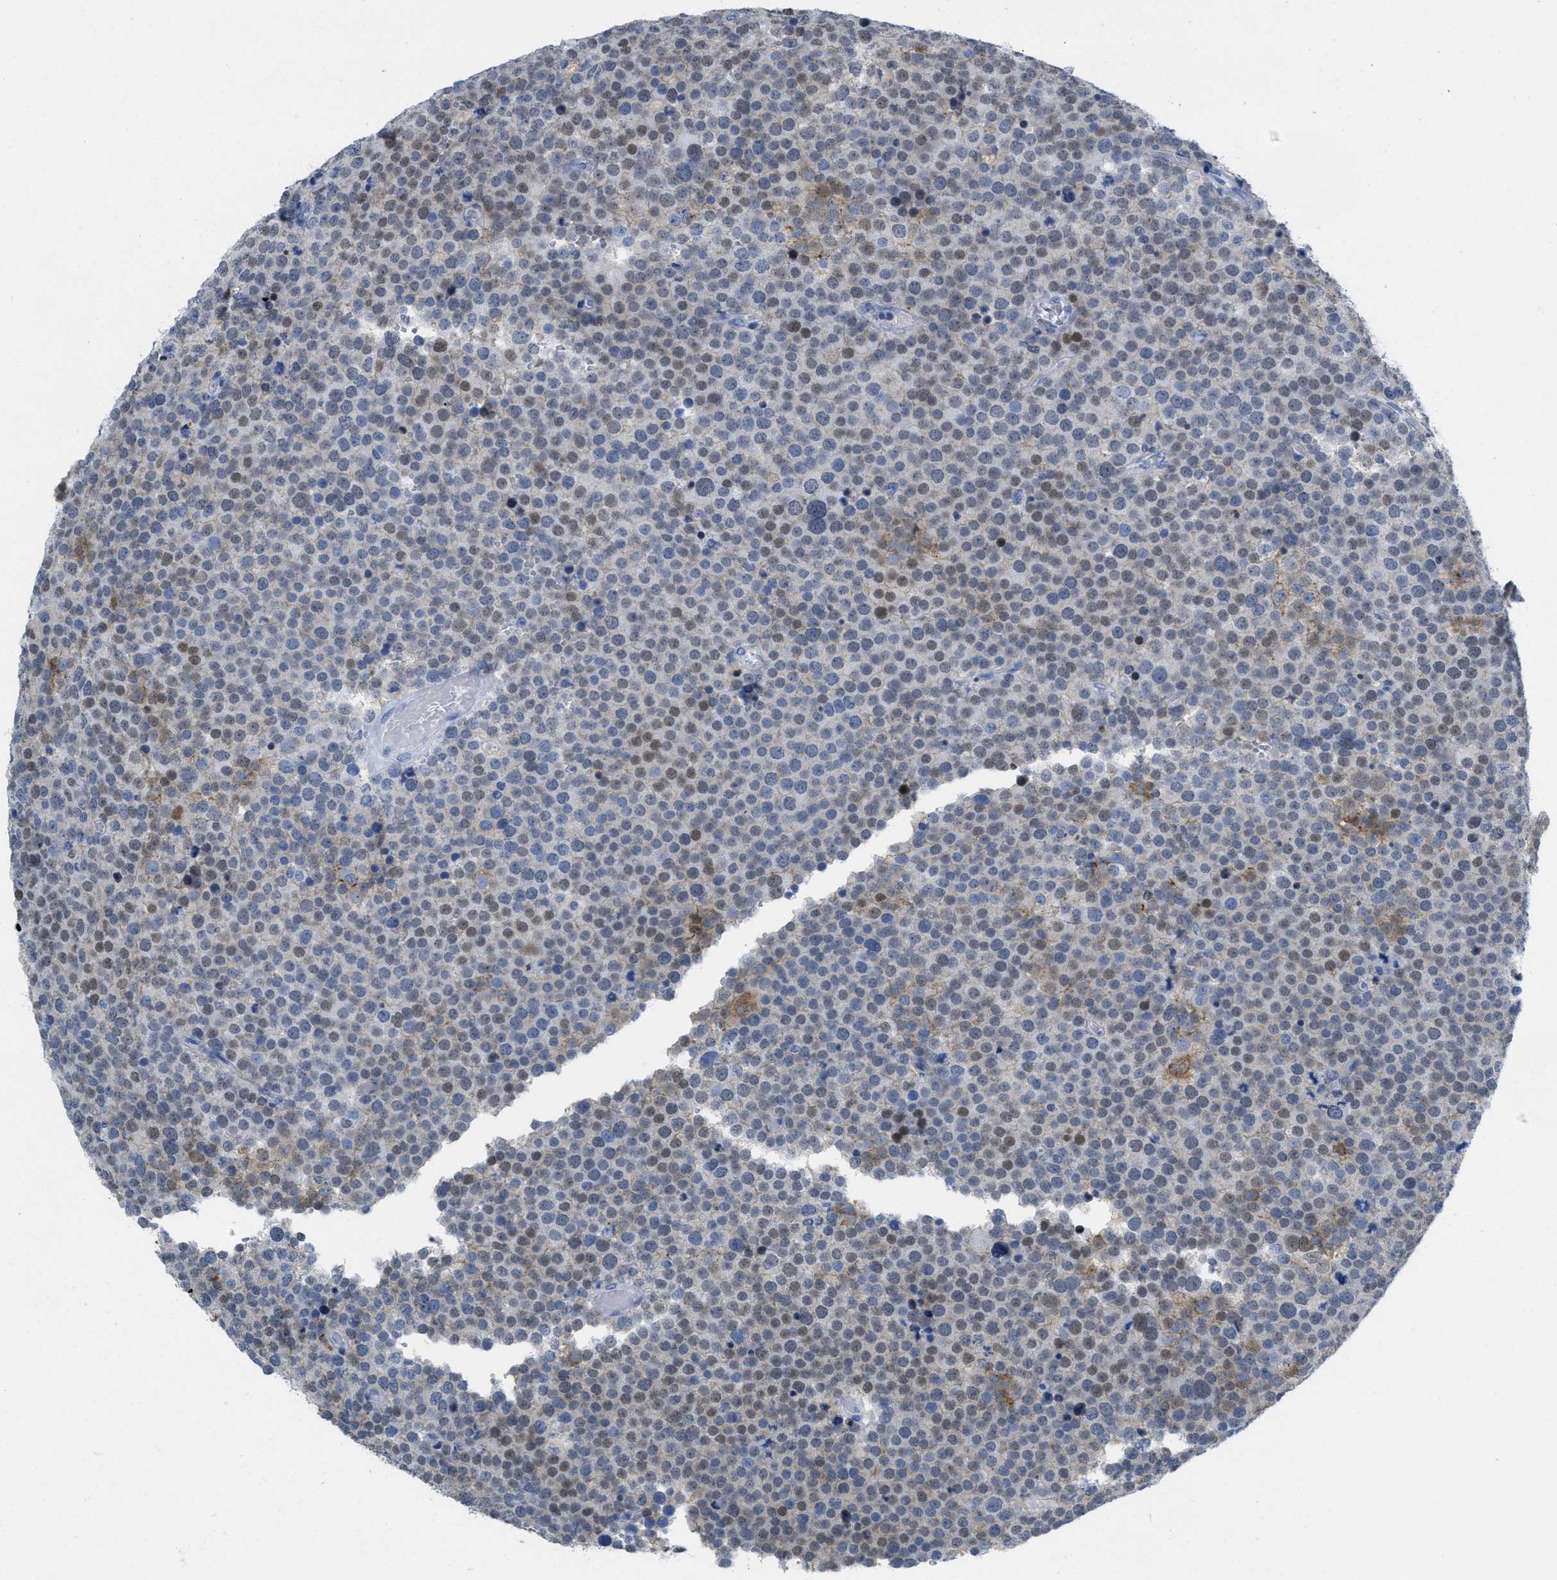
{"staining": {"intensity": "moderate", "quantity": "25%-75%", "location": "cytoplasmic/membranous,nuclear"}, "tissue": "testis cancer", "cell_type": "Tumor cells", "image_type": "cancer", "snomed": [{"axis": "morphology", "description": "Normal tissue, NOS"}, {"axis": "morphology", "description": "Seminoma, NOS"}, {"axis": "topography", "description": "Testis"}], "caption": "Testis cancer (seminoma) tissue displays moderate cytoplasmic/membranous and nuclear staining in about 25%-75% of tumor cells", "gene": "CNNM4", "patient": {"sex": "male", "age": 71}}